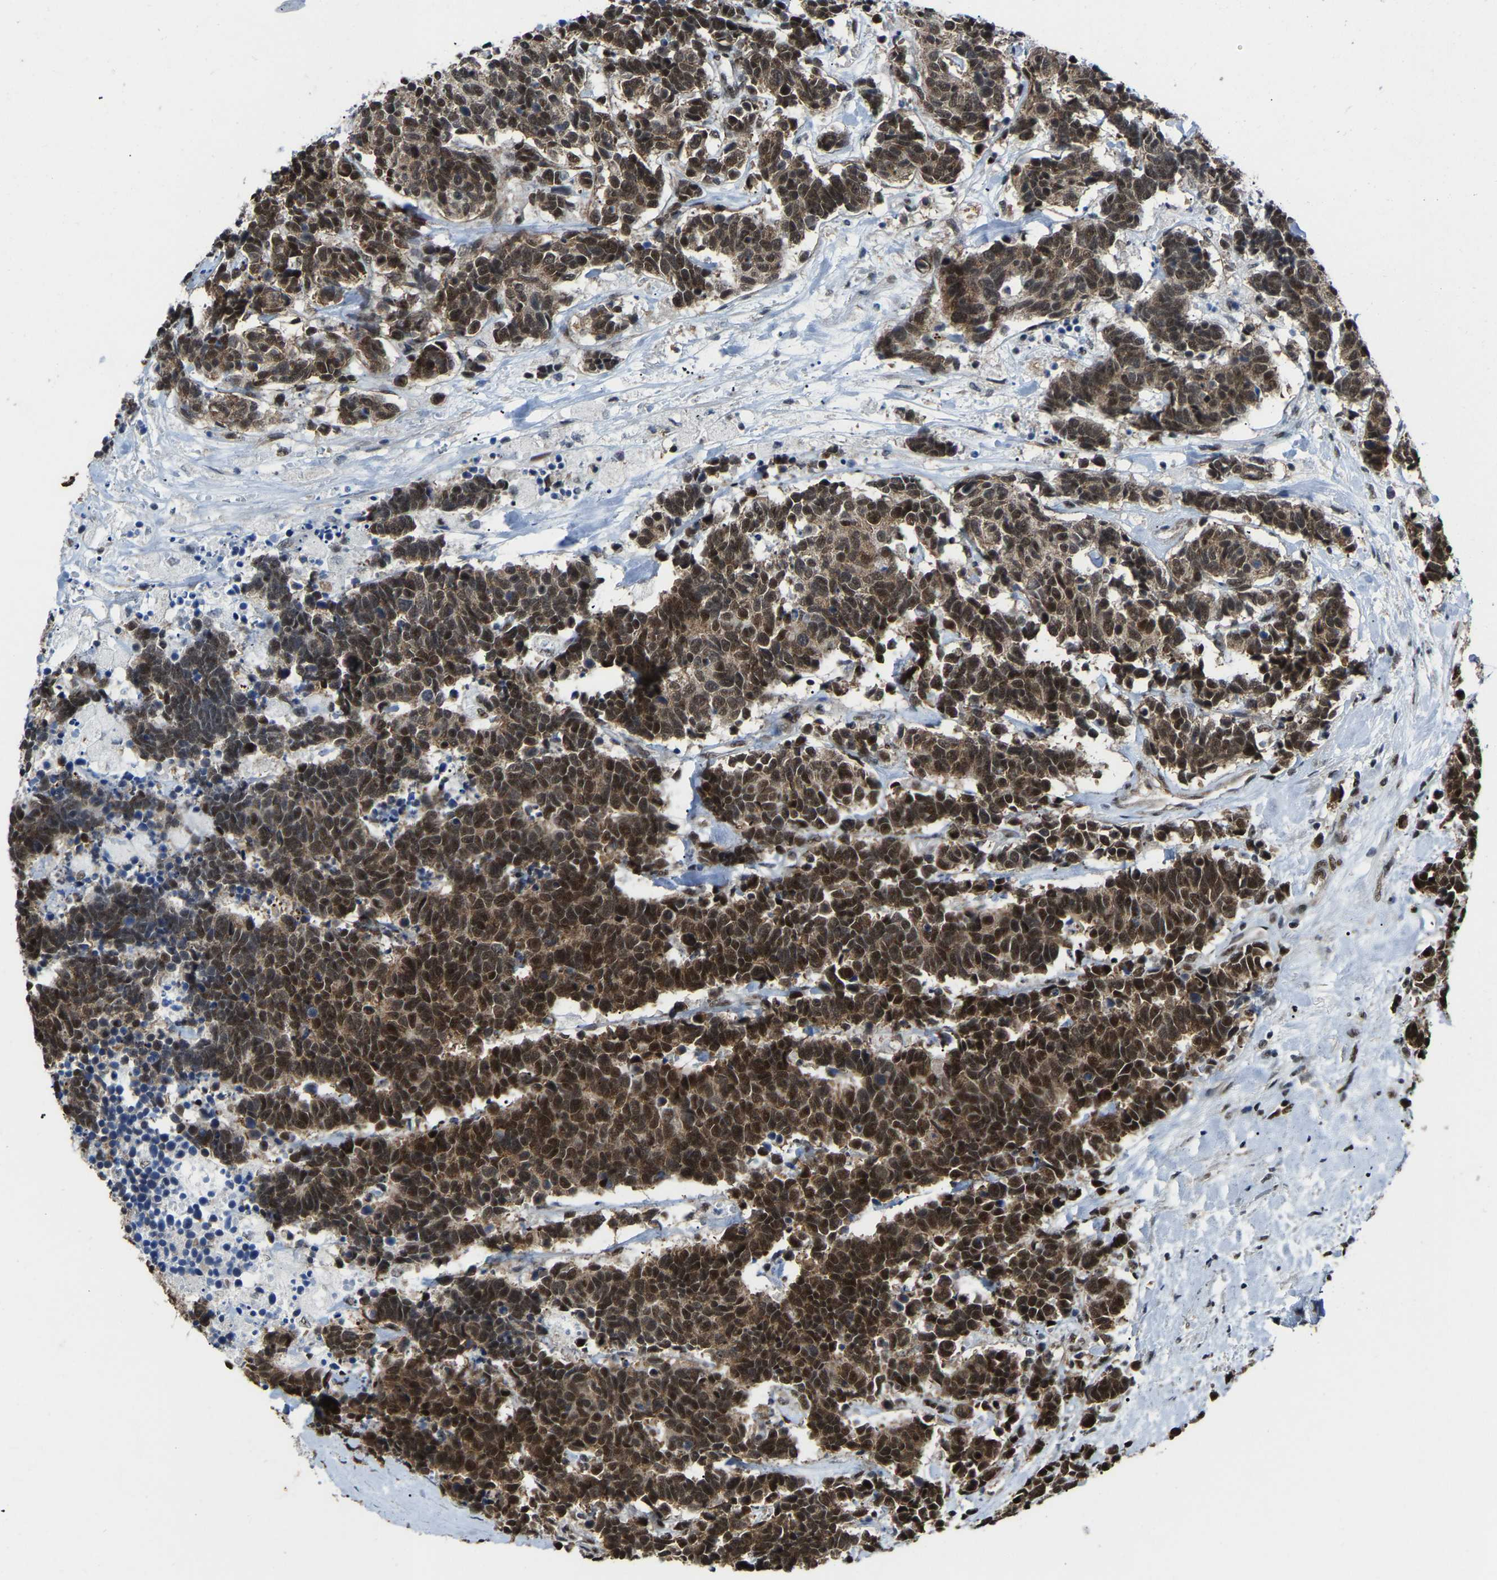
{"staining": {"intensity": "moderate", "quantity": ">75%", "location": "nuclear"}, "tissue": "carcinoid", "cell_type": "Tumor cells", "image_type": "cancer", "snomed": [{"axis": "morphology", "description": "Carcinoma, NOS"}, {"axis": "morphology", "description": "Carcinoid, malignant, NOS"}, {"axis": "topography", "description": "Urinary bladder"}], "caption": "Immunohistochemical staining of human carcinoid shows medium levels of moderate nuclear staining in about >75% of tumor cells. (DAB (3,3'-diaminobenzidine) IHC with brightfield microscopy, high magnification).", "gene": "DDX5", "patient": {"sex": "male", "age": 57}}